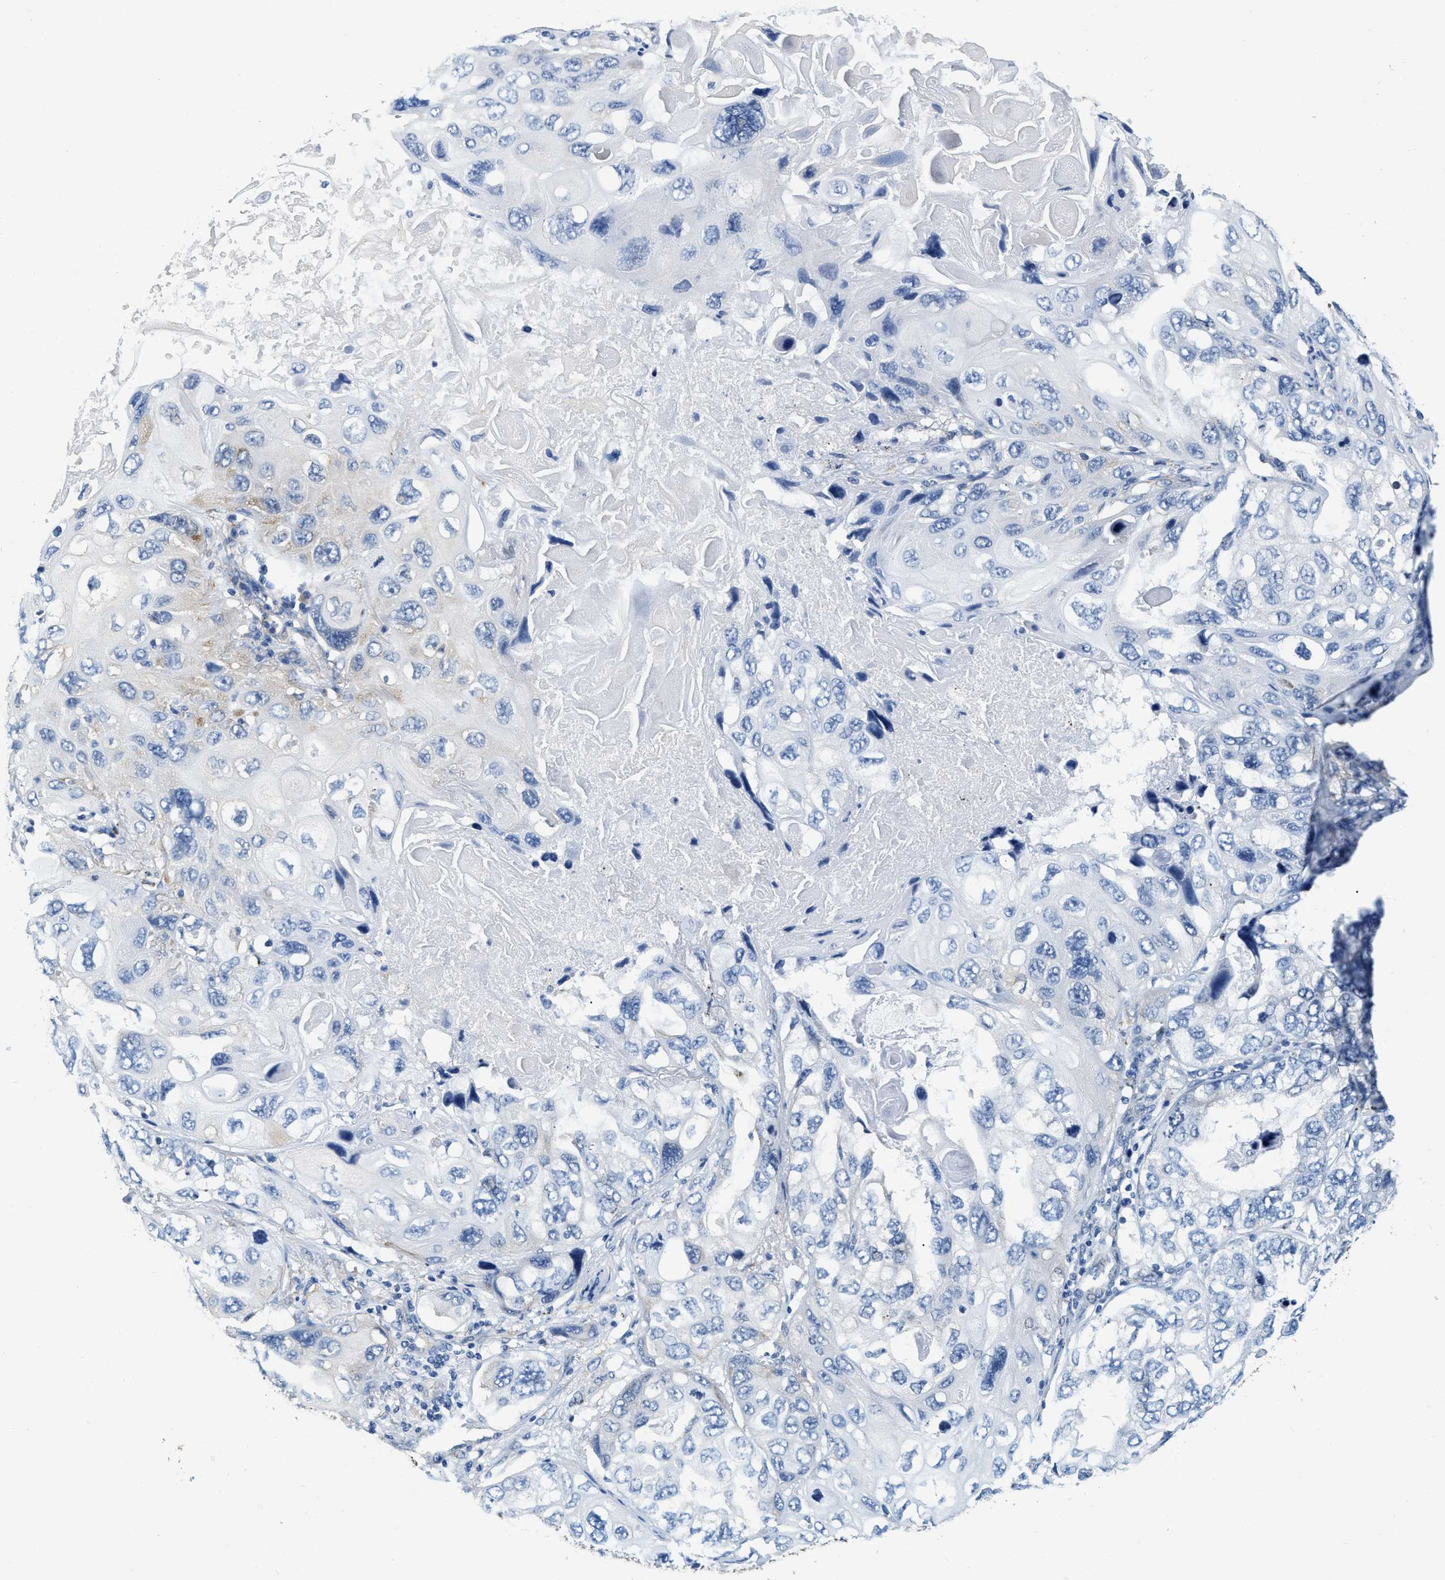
{"staining": {"intensity": "negative", "quantity": "none", "location": "none"}, "tissue": "lung cancer", "cell_type": "Tumor cells", "image_type": "cancer", "snomed": [{"axis": "morphology", "description": "Squamous cell carcinoma, NOS"}, {"axis": "topography", "description": "Lung"}], "caption": "The IHC histopathology image has no significant staining in tumor cells of lung cancer tissue. (DAB (3,3'-diaminobenzidine) immunohistochemistry (IHC), high magnification).", "gene": "EIF2AK2", "patient": {"sex": "female", "age": 73}}